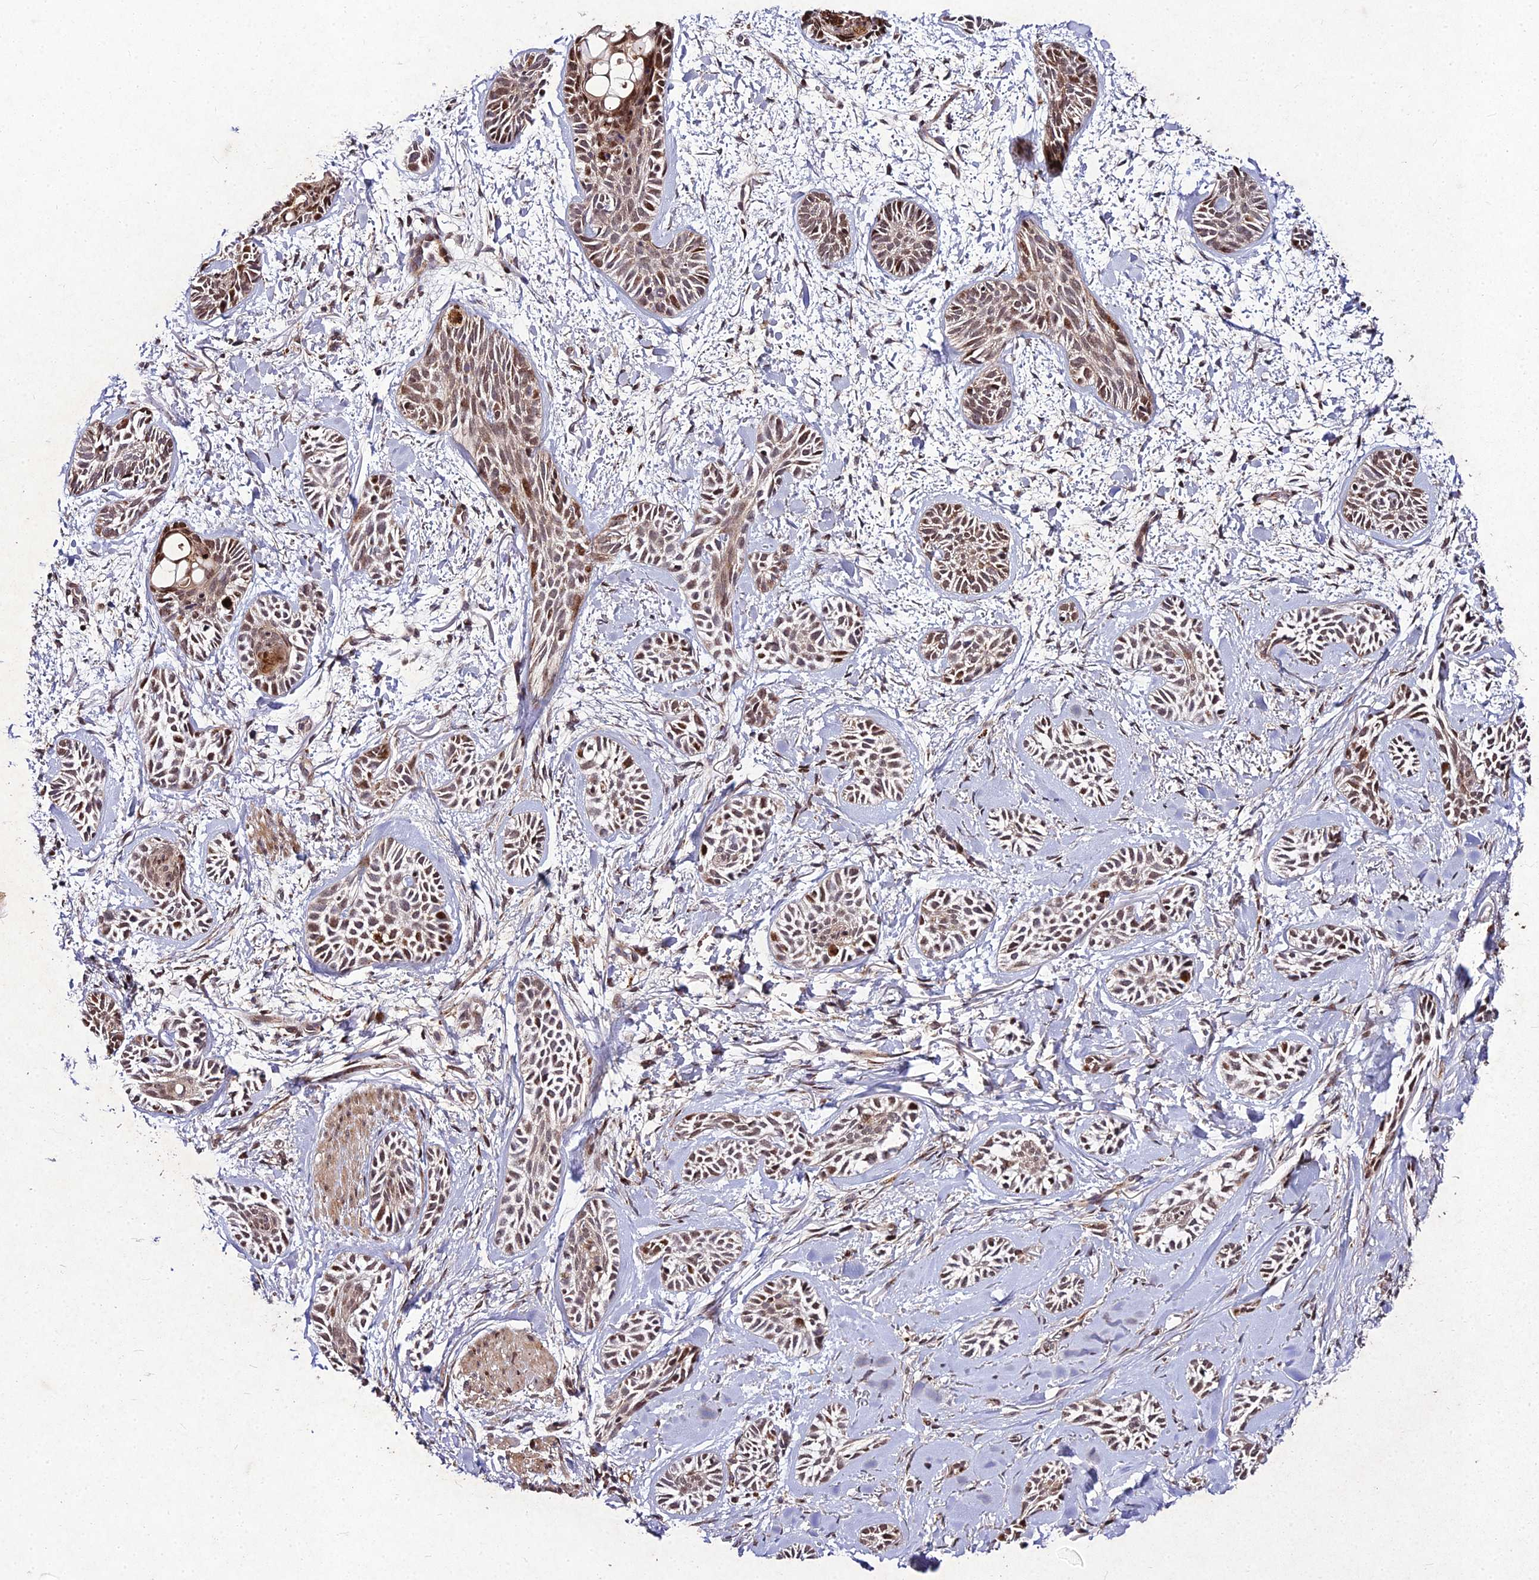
{"staining": {"intensity": "moderate", "quantity": "25%-75%", "location": "nuclear"}, "tissue": "skin cancer", "cell_type": "Tumor cells", "image_type": "cancer", "snomed": [{"axis": "morphology", "description": "Basal cell carcinoma"}, {"axis": "topography", "description": "Skin"}], "caption": "An immunohistochemistry (IHC) histopathology image of neoplastic tissue is shown. Protein staining in brown highlights moderate nuclear positivity in basal cell carcinoma (skin) within tumor cells.", "gene": "MKKS", "patient": {"sex": "female", "age": 59}}